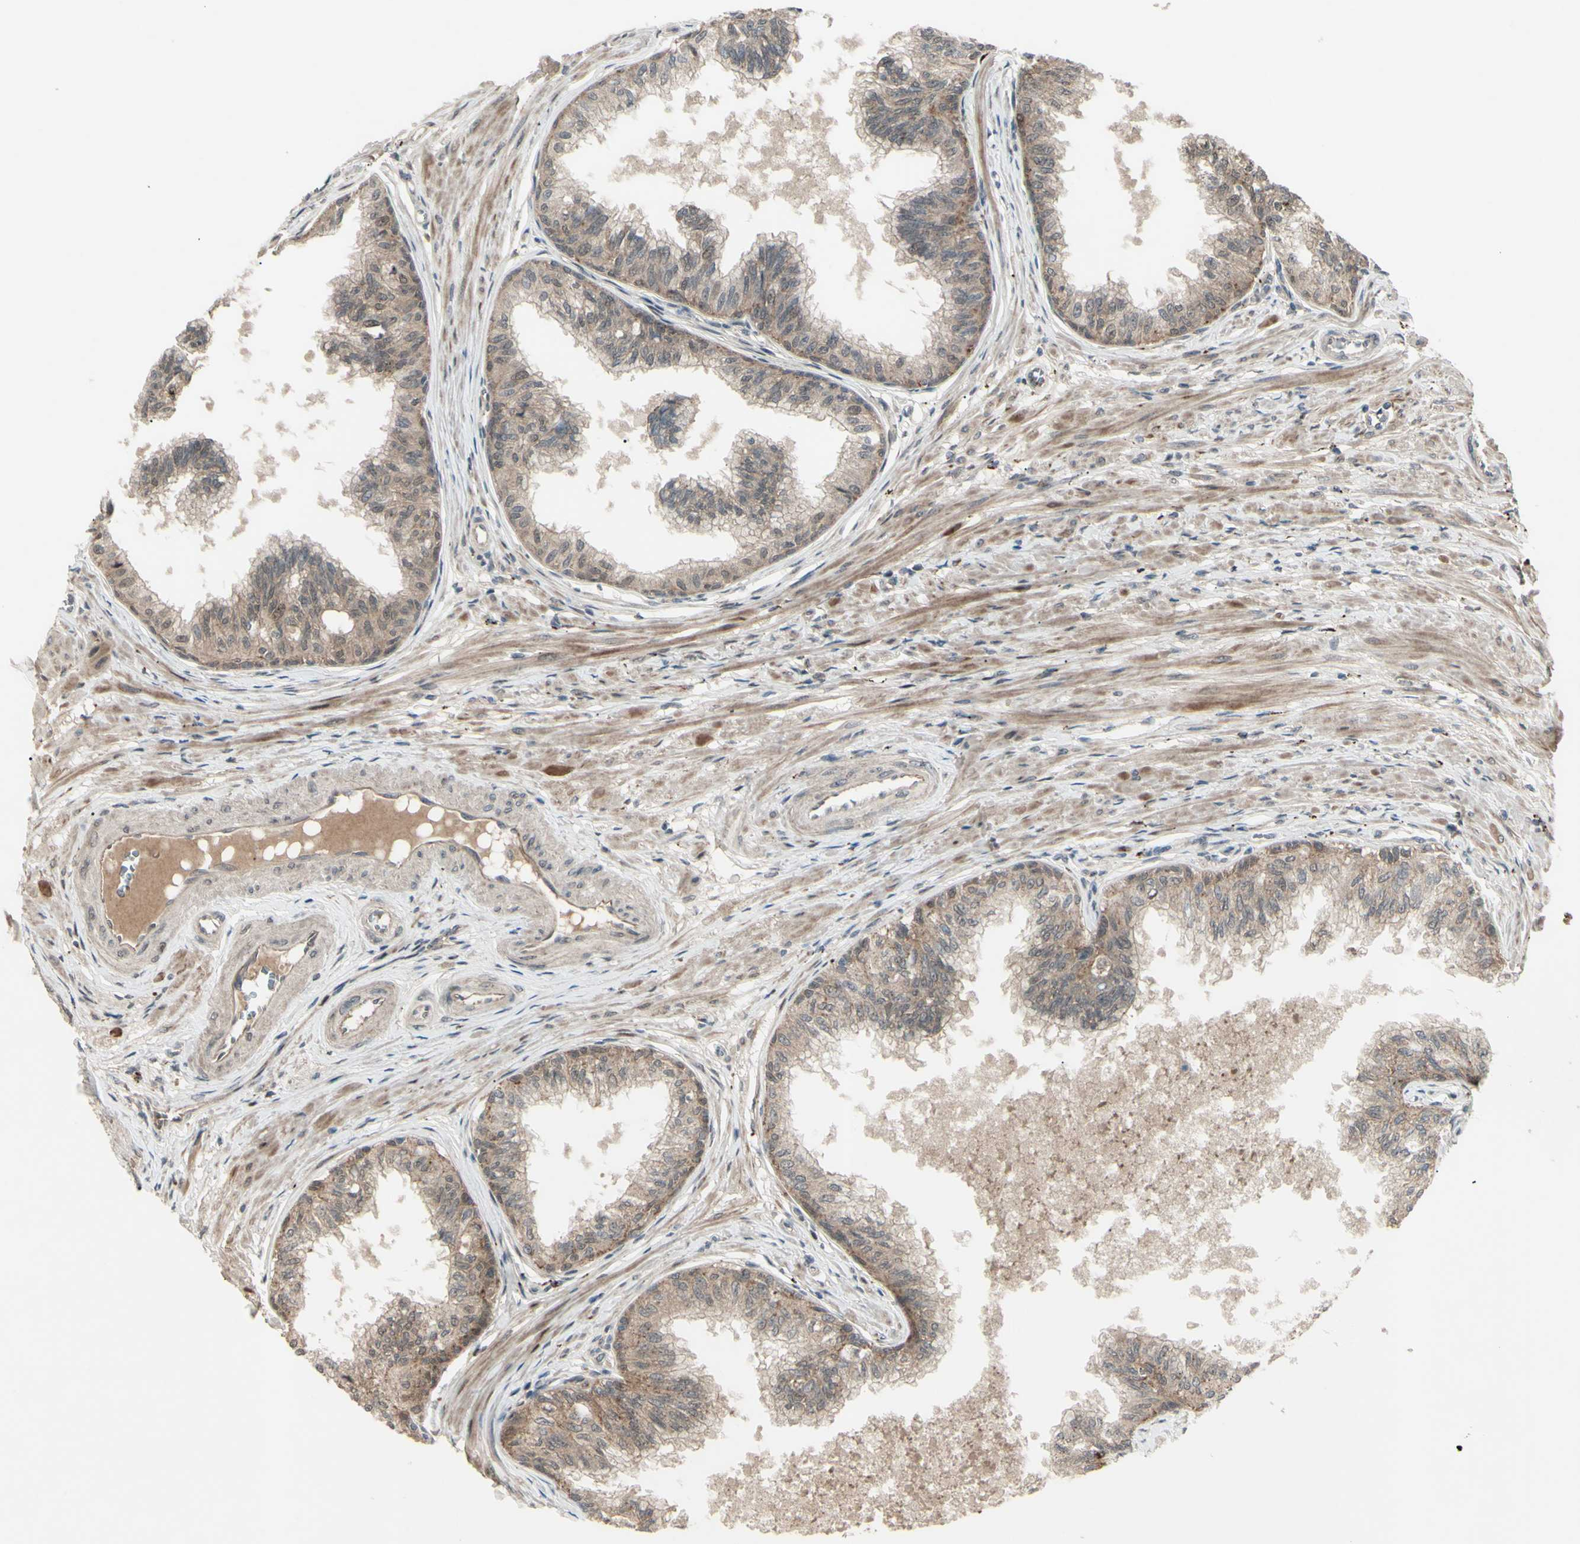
{"staining": {"intensity": "moderate", "quantity": ">75%", "location": "cytoplasmic/membranous,nuclear"}, "tissue": "prostate", "cell_type": "Glandular cells", "image_type": "normal", "snomed": [{"axis": "morphology", "description": "Normal tissue, NOS"}, {"axis": "topography", "description": "Prostate"}, {"axis": "topography", "description": "Seminal veicle"}], "caption": "High-power microscopy captured an immunohistochemistry photomicrograph of unremarkable prostate, revealing moderate cytoplasmic/membranous,nuclear staining in about >75% of glandular cells.", "gene": "MLF2", "patient": {"sex": "male", "age": 60}}